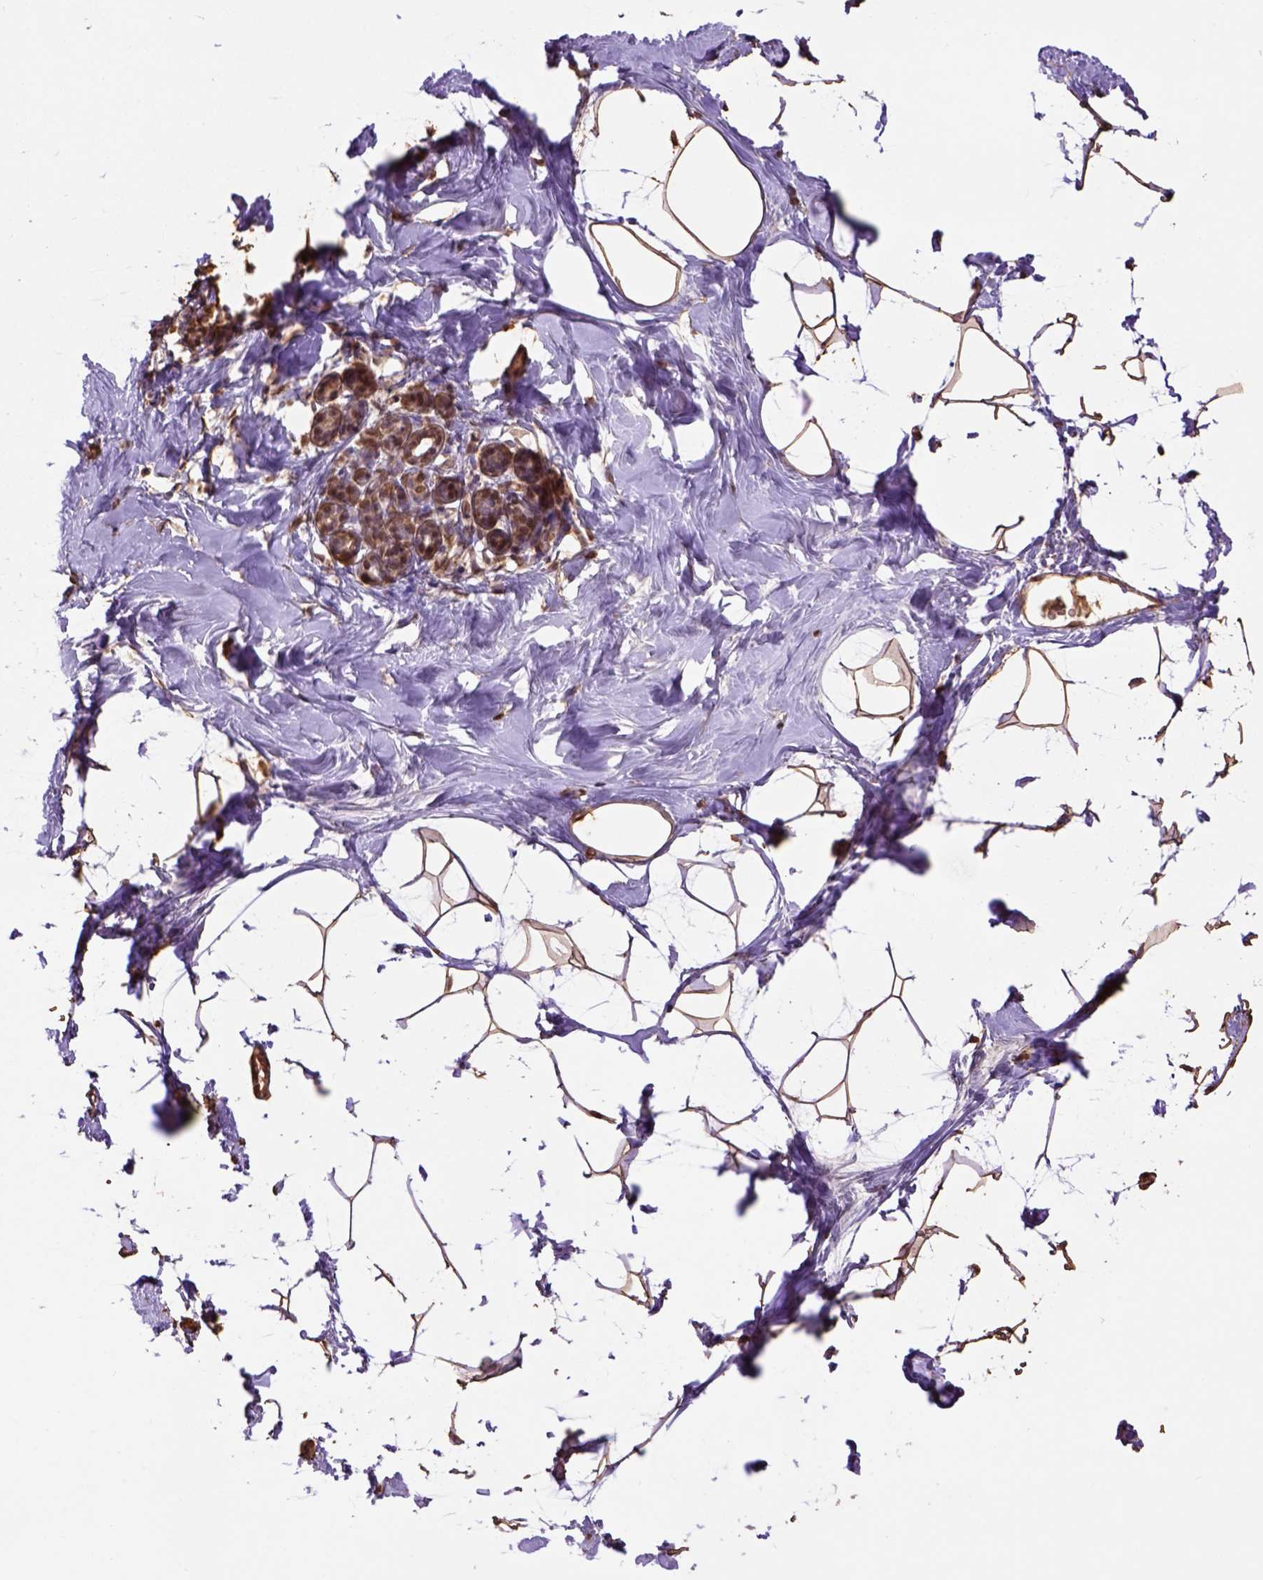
{"staining": {"intensity": "strong", "quantity": ">75%", "location": "cytoplasmic/membranous,nuclear"}, "tissue": "breast", "cell_type": "Adipocytes", "image_type": "normal", "snomed": [{"axis": "morphology", "description": "Normal tissue, NOS"}, {"axis": "topography", "description": "Breast"}], "caption": "About >75% of adipocytes in normal human breast show strong cytoplasmic/membranous,nuclear protein staining as visualized by brown immunohistochemical staining.", "gene": "CSTF2T", "patient": {"sex": "female", "age": 32}}